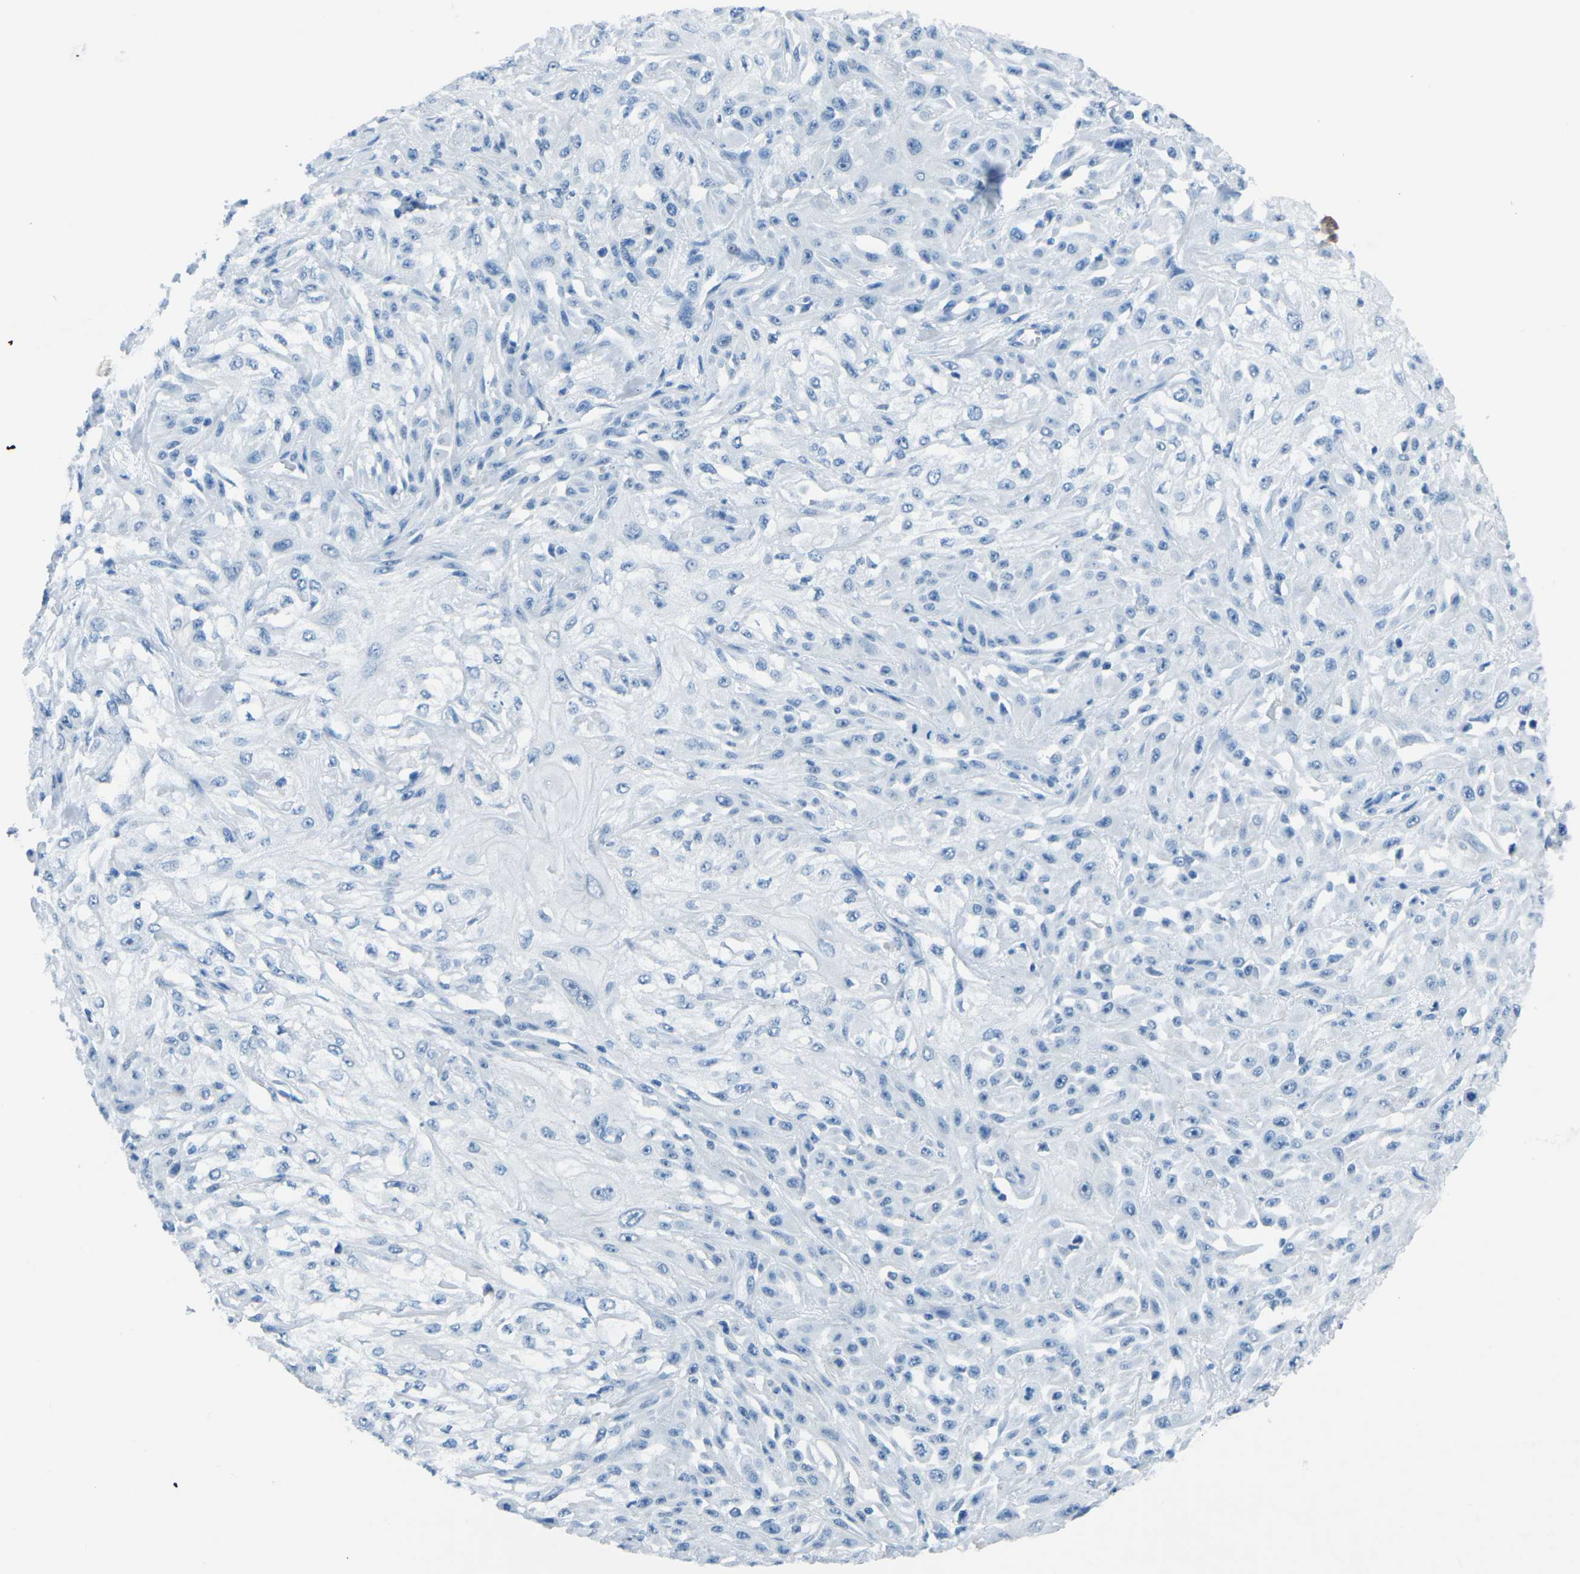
{"staining": {"intensity": "negative", "quantity": "none", "location": "none"}, "tissue": "skin cancer", "cell_type": "Tumor cells", "image_type": "cancer", "snomed": [{"axis": "morphology", "description": "Squamous cell carcinoma, NOS"}, {"axis": "morphology", "description": "Squamous cell carcinoma, metastatic, NOS"}, {"axis": "topography", "description": "Skin"}, {"axis": "topography", "description": "Lymph node"}], "caption": "A photomicrograph of human skin cancer (metastatic squamous cell carcinoma) is negative for staining in tumor cells.", "gene": "MYH8", "patient": {"sex": "male", "age": 75}}